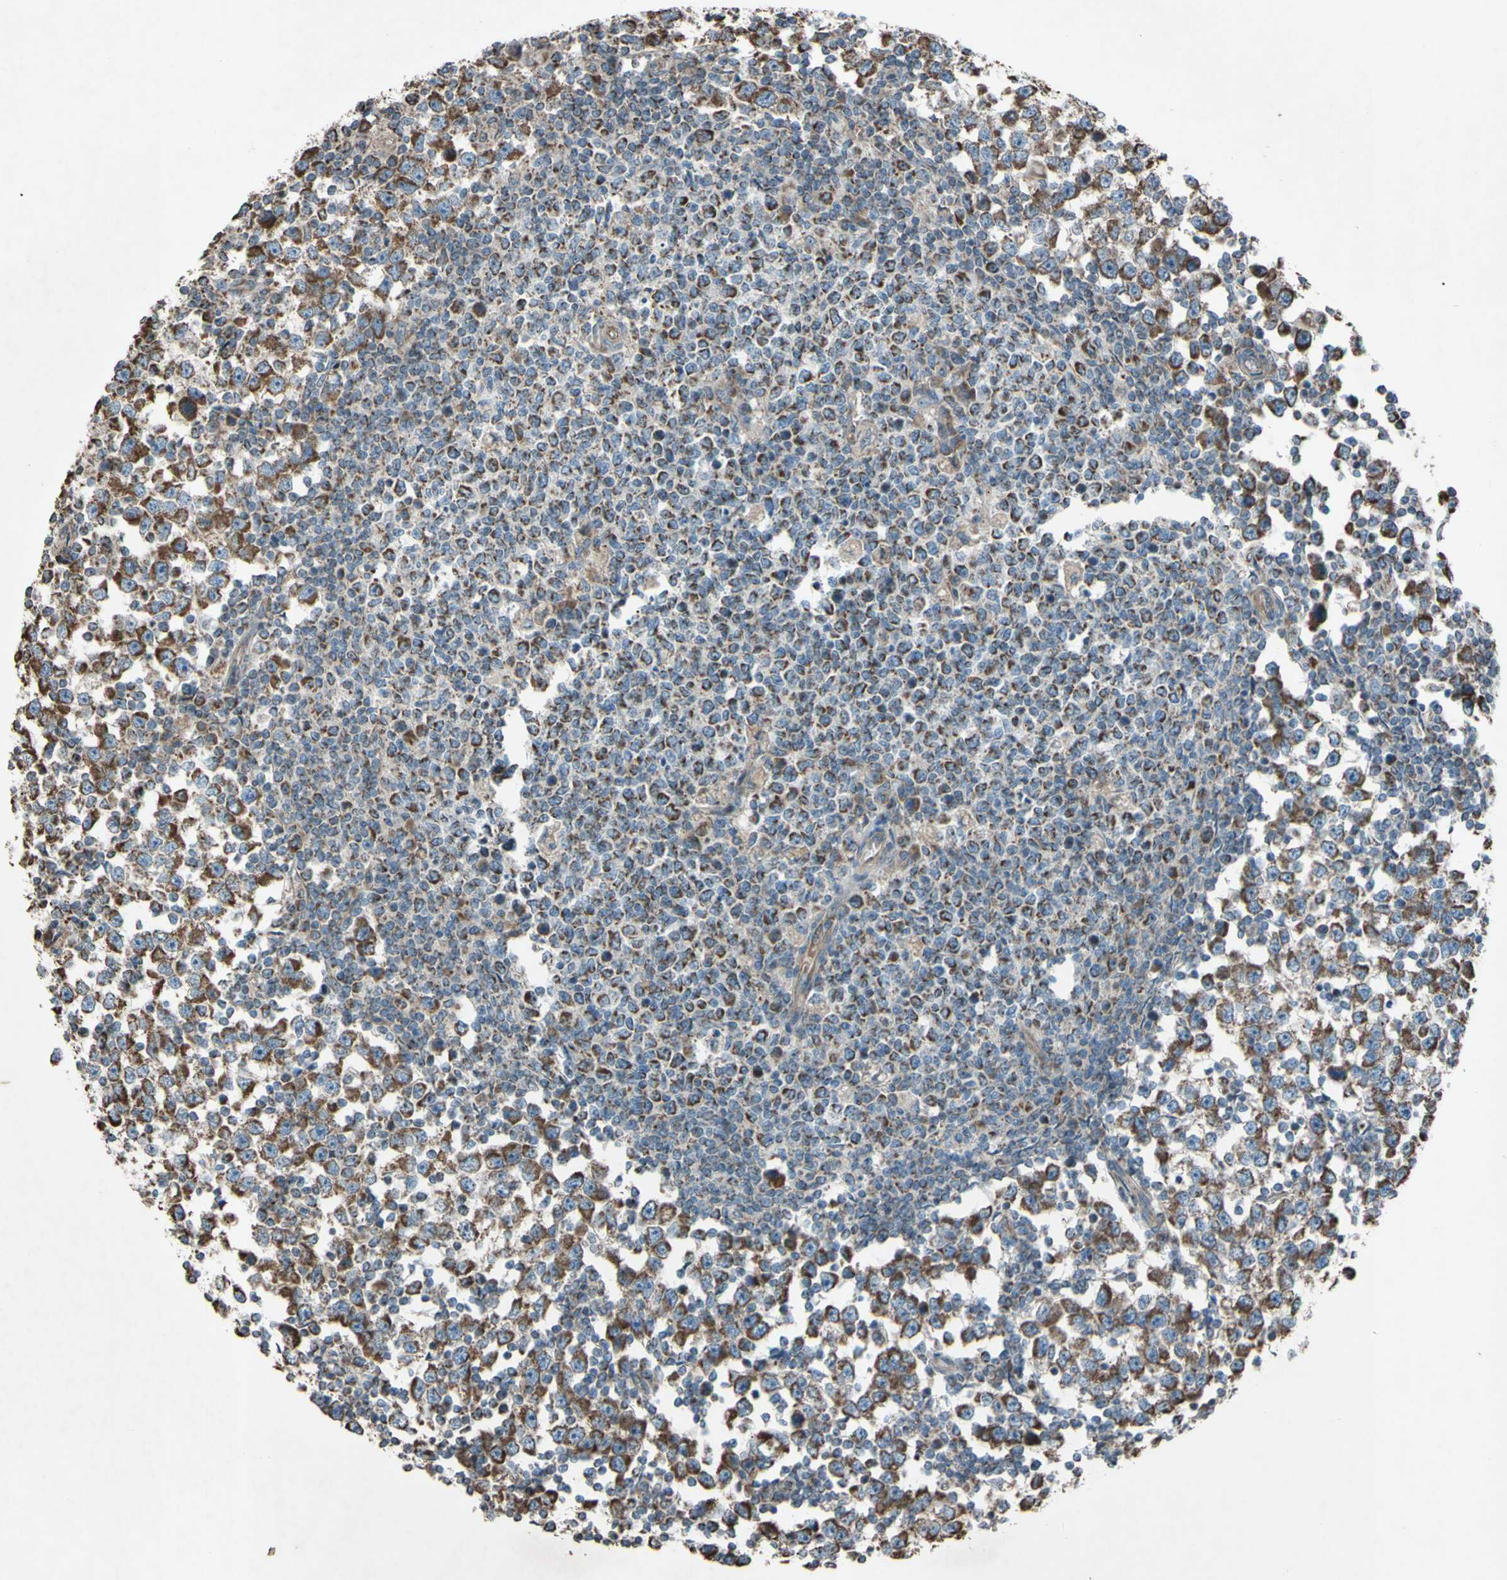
{"staining": {"intensity": "moderate", "quantity": ">75%", "location": "cytoplasmic/membranous"}, "tissue": "testis cancer", "cell_type": "Tumor cells", "image_type": "cancer", "snomed": [{"axis": "morphology", "description": "Seminoma, NOS"}, {"axis": "topography", "description": "Testis"}], "caption": "Immunohistochemical staining of human testis cancer (seminoma) shows medium levels of moderate cytoplasmic/membranous protein staining in approximately >75% of tumor cells.", "gene": "ACOT8", "patient": {"sex": "male", "age": 65}}